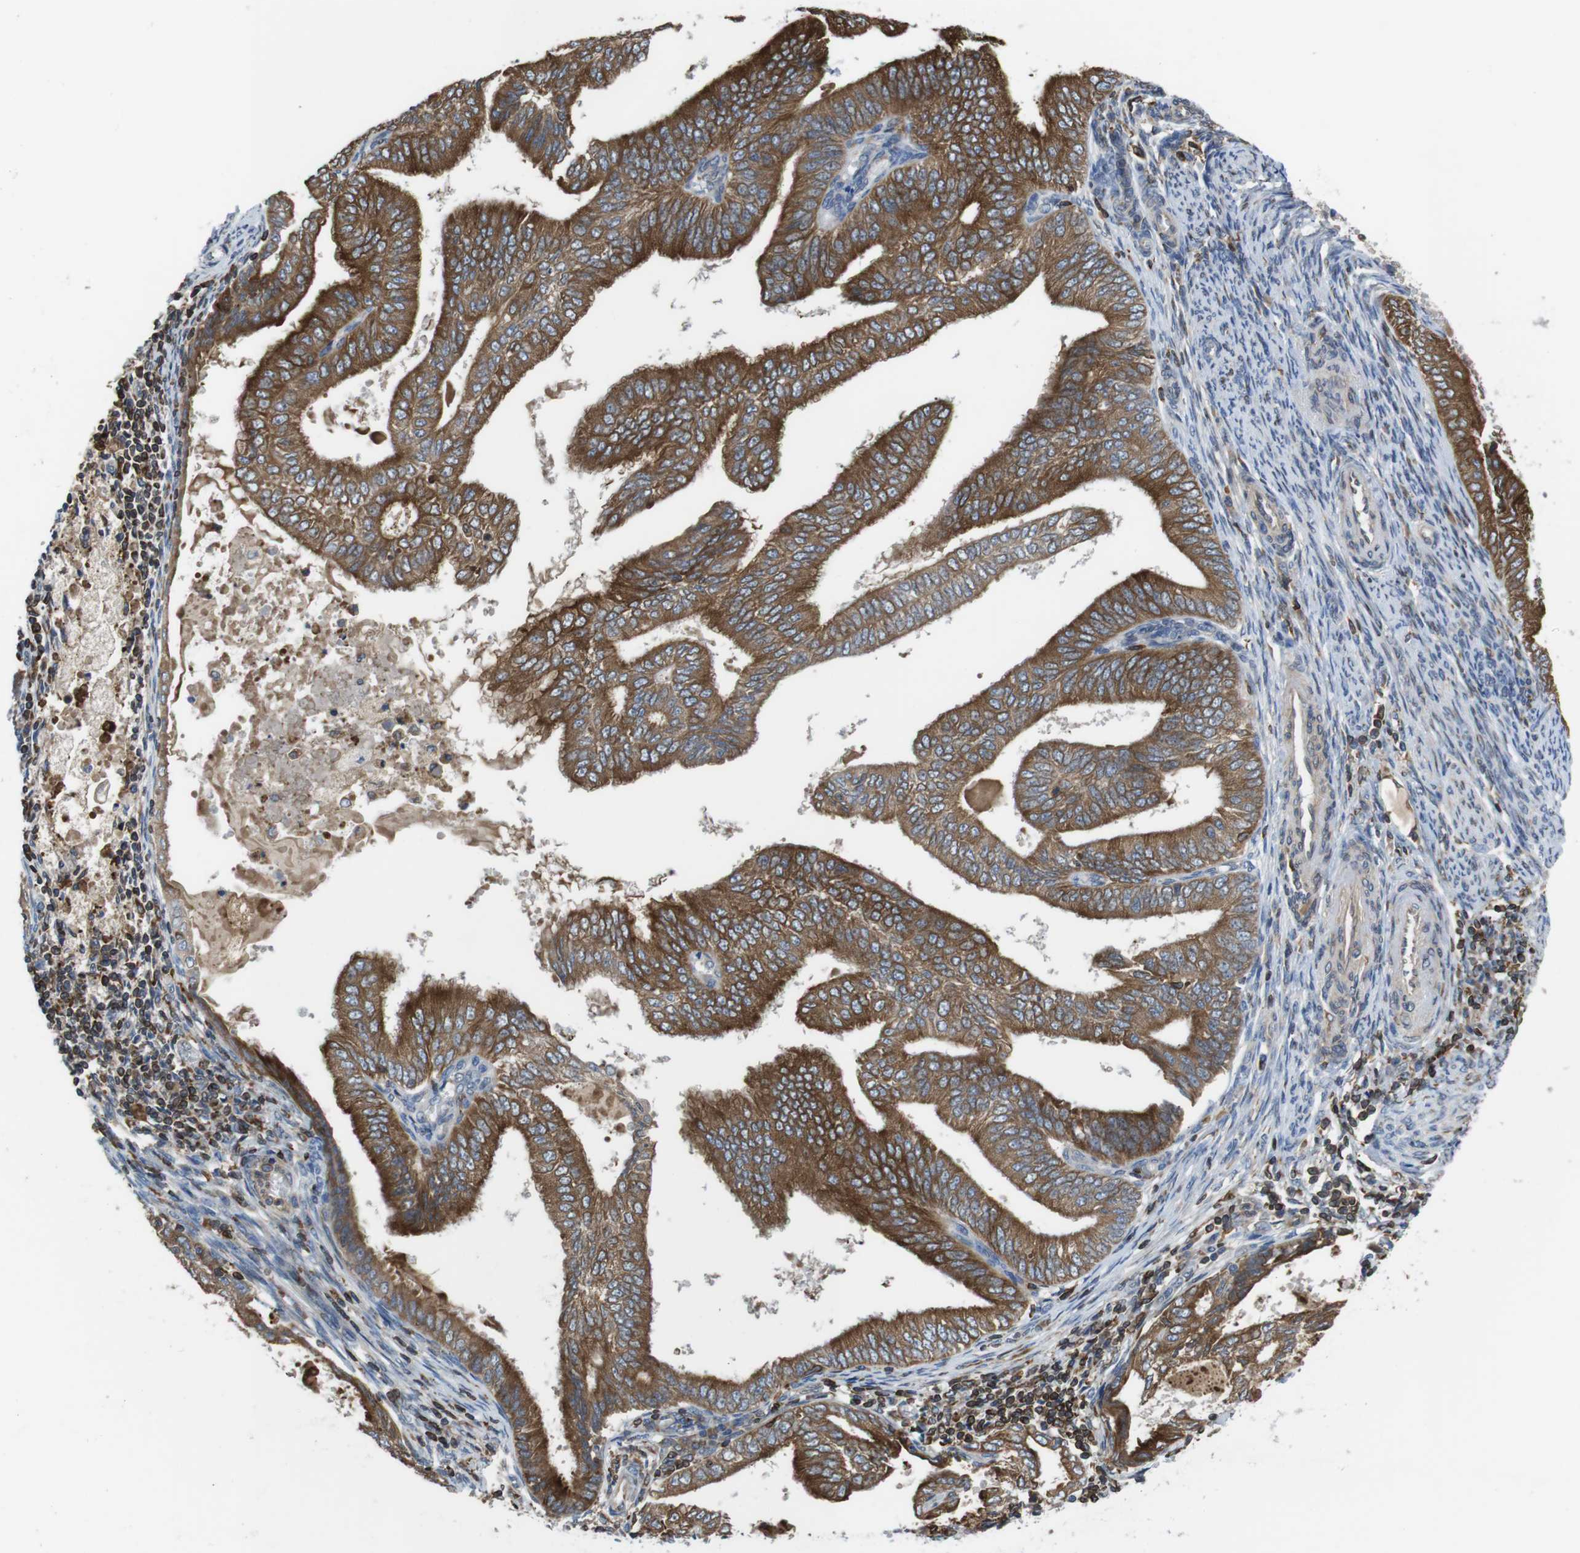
{"staining": {"intensity": "strong", "quantity": ">75%", "location": "cytoplasmic/membranous"}, "tissue": "endometrial cancer", "cell_type": "Tumor cells", "image_type": "cancer", "snomed": [{"axis": "morphology", "description": "Adenocarcinoma, NOS"}, {"axis": "topography", "description": "Endometrium"}], "caption": "The image reveals immunohistochemical staining of adenocarcinoma (endometrial). There is strong cytoplasmic/membranous staining is identified in approximately >75% of tumor cells.", "gene": "ARL6IP5", "patient": {"sex": "female", "age": 58}}